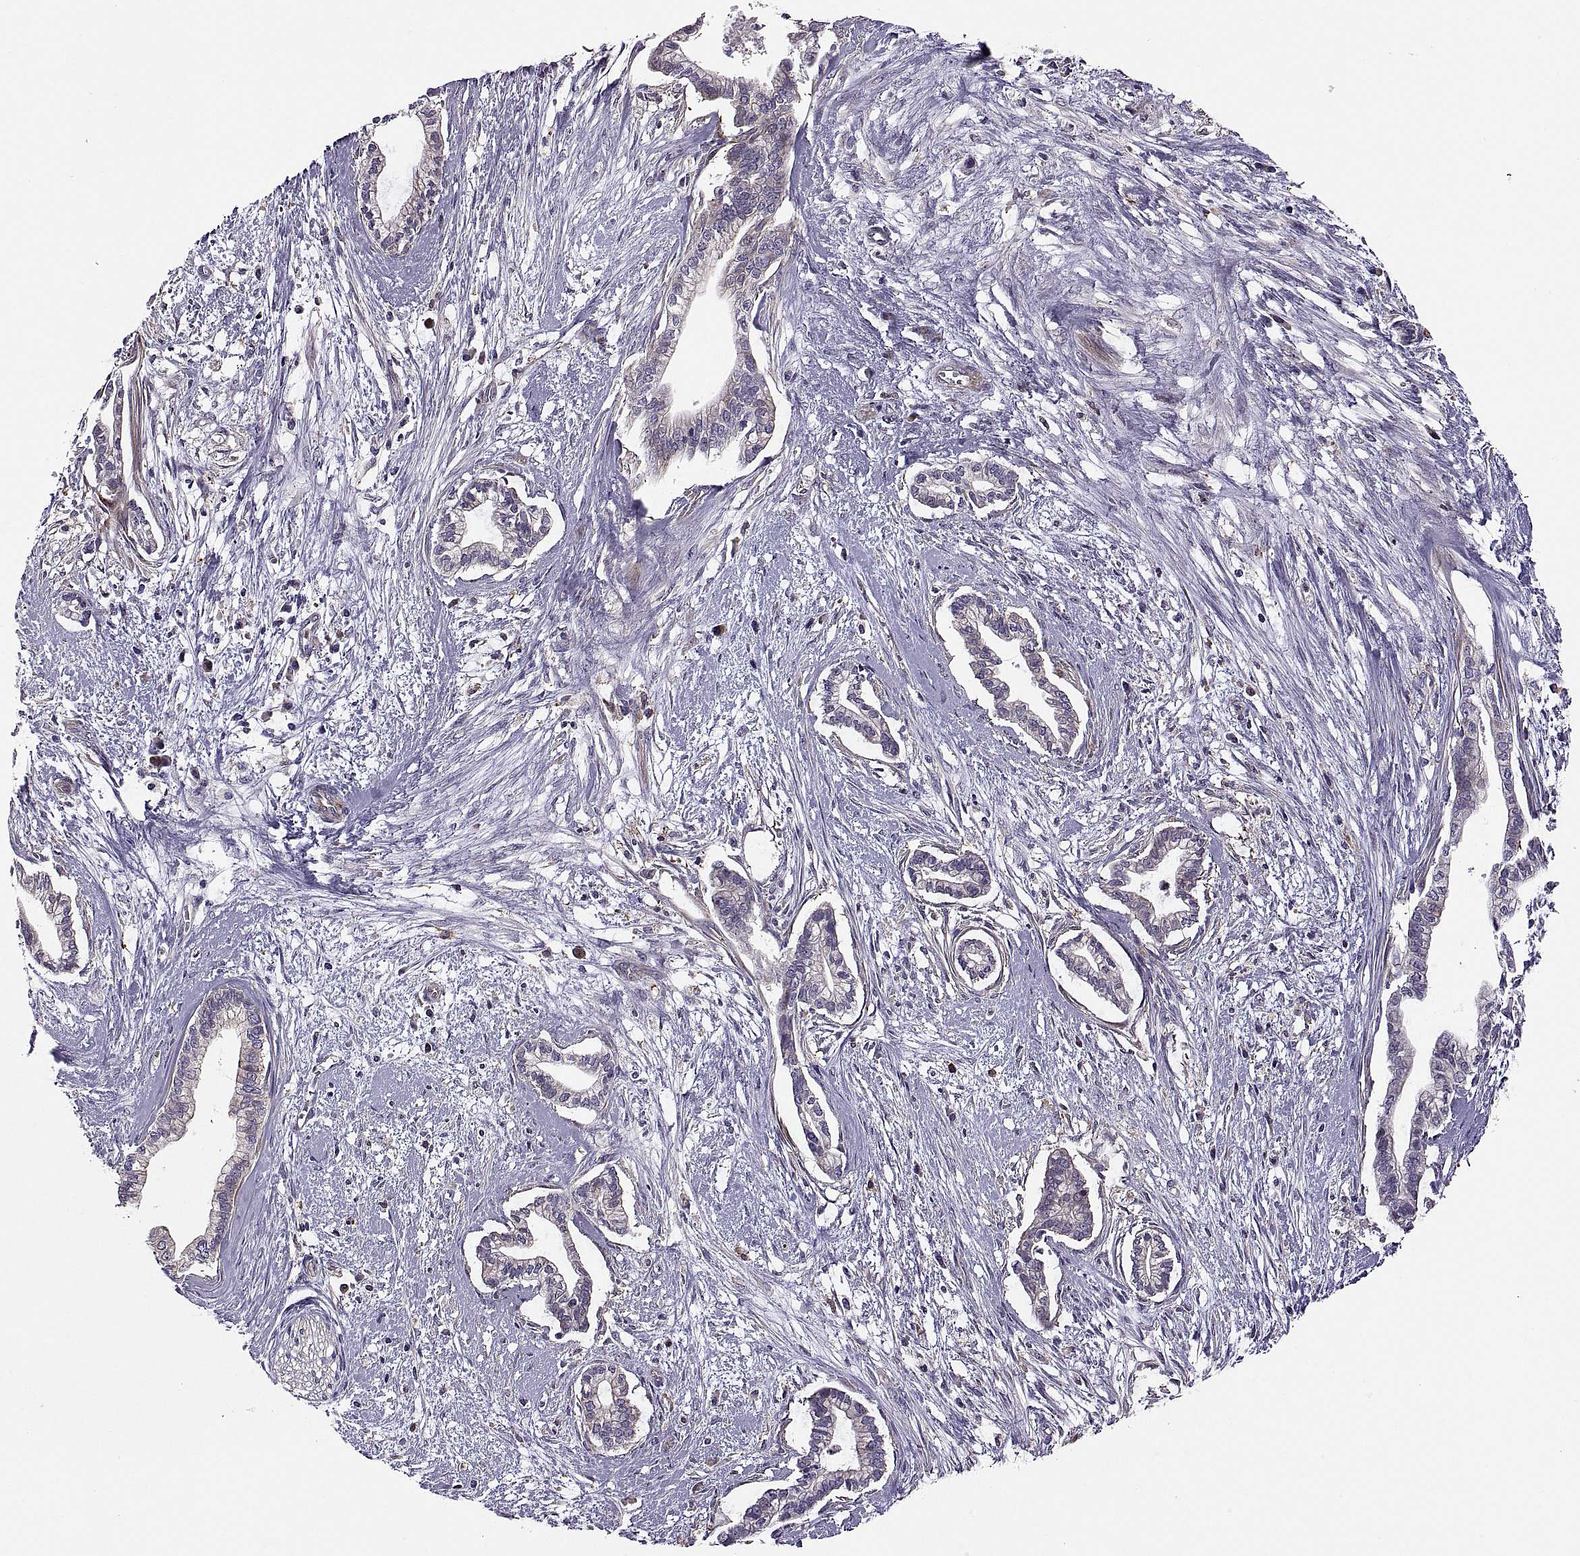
{"staining": {"intensity": "negative", "quantity": "none", "location": "none"}, "tissue": "cervical cancer", "cell_type": "Tumor cells", "image_type": "cancer", "snomed": [{"axis": "morphology", "description": "Adenocarcinoma, NOS"}, {"axis": "topography", "description": "Cervix"}], "caption": "Cervical adenocarcinoma stained for a protein using immunohistochemistry reveals no positivity tumor cells.", "gene": "SPATA32", "patient": {"sex": "female", "age": 62}}